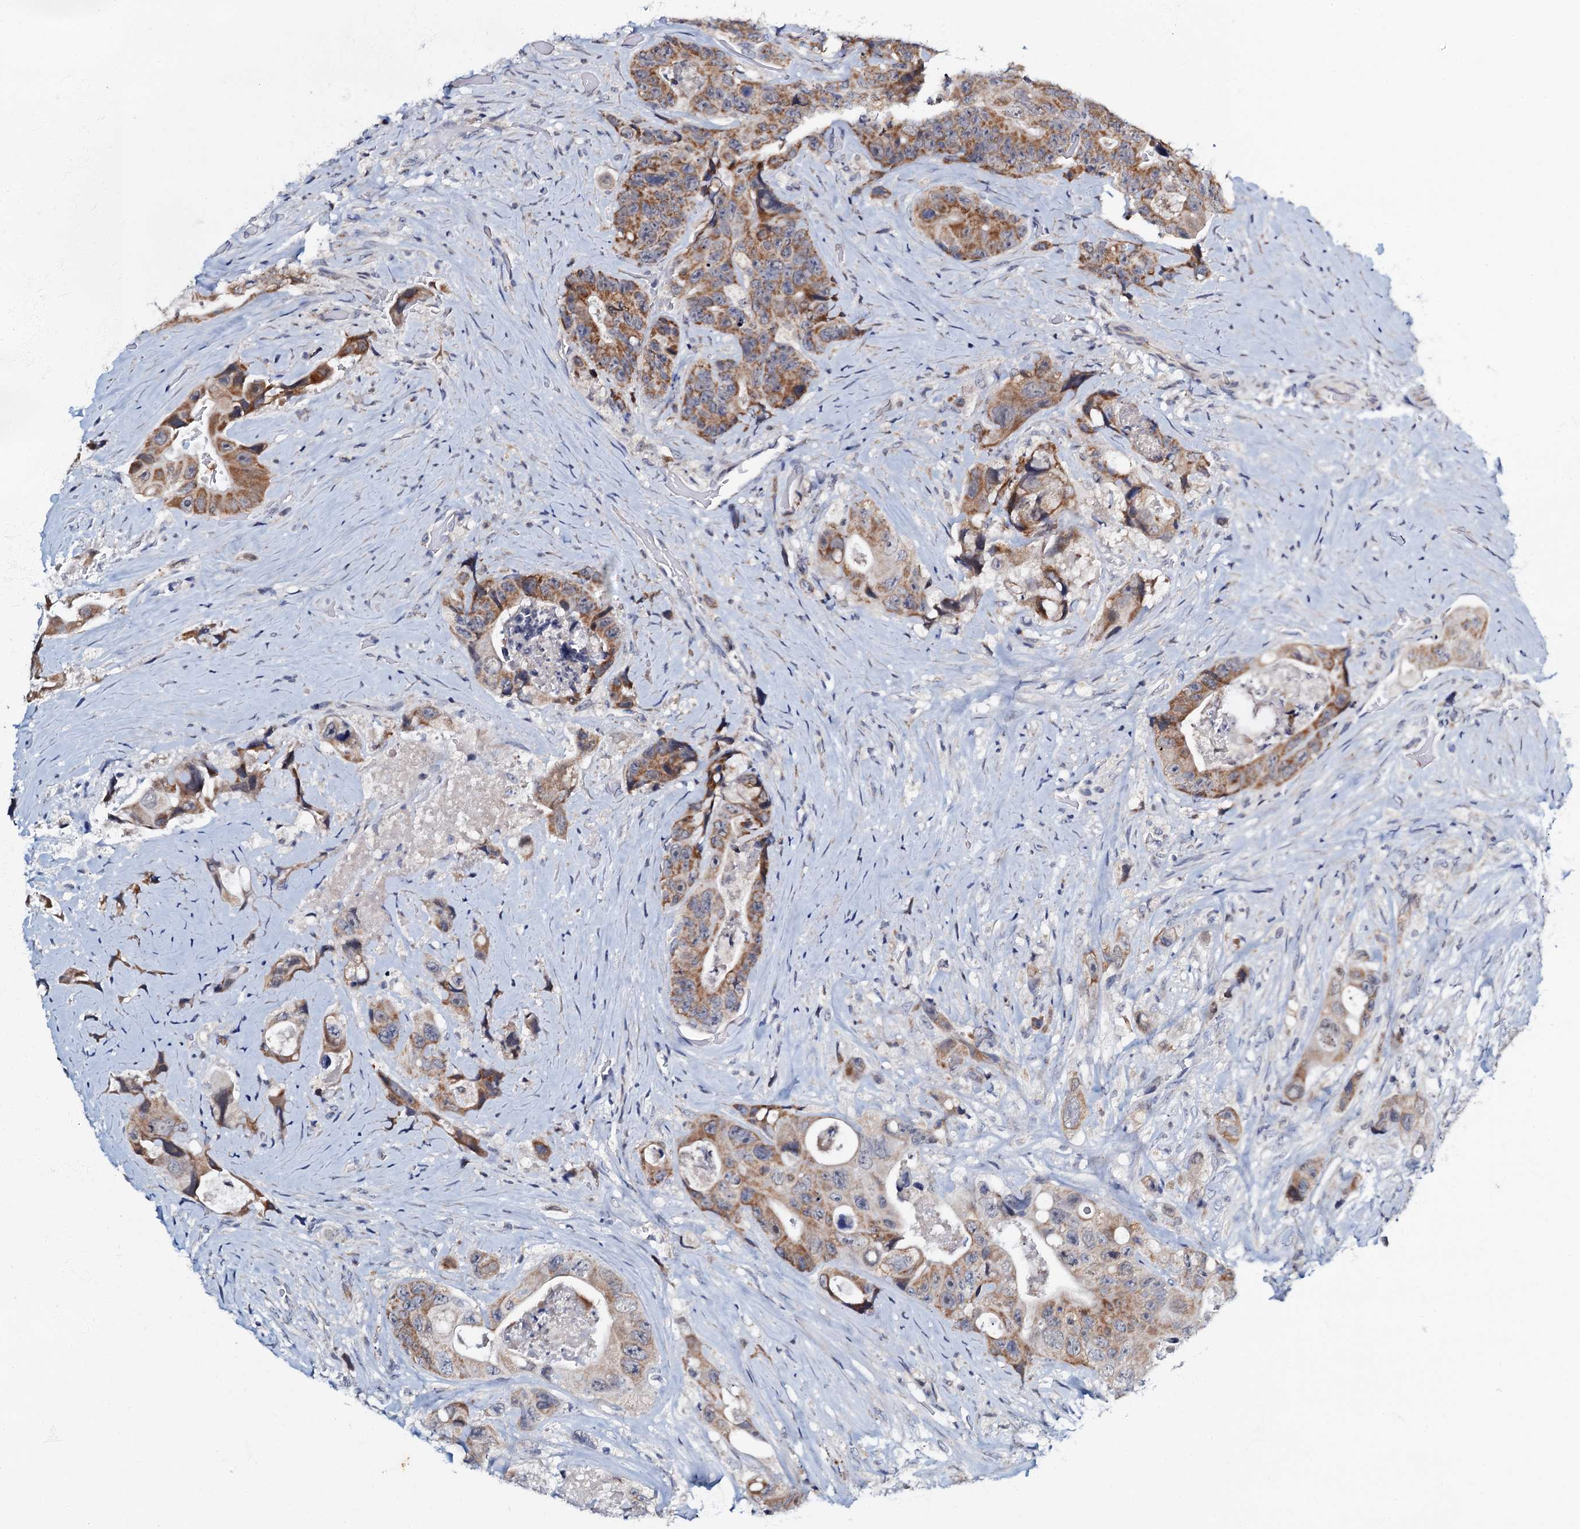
{"staining": {"intensity": "moderate", "quantity": ">75%", "location": "cytoplasmic/membranous"}, "tissue": "colorectal cancer", "cell_type": "Tumor cells", "image_type": "cancer", "snomed": [{"axis": "morphology", "description": "Adenocarcinoma, NOS"}, {"axis": "topography", "description": "Colon"}], "caption": "An IHC image of neoplastic tissue is shown. Protein staining in brown labels moderate cytoplasmic/membranous positivity in adenocarcinoma (colorectal) within tumor cells. (brown staining indicates protein expression, while blue staining denotes nuclei).", "gene": "MRPL51", "patient": {"sex": "female", "age": 46}}